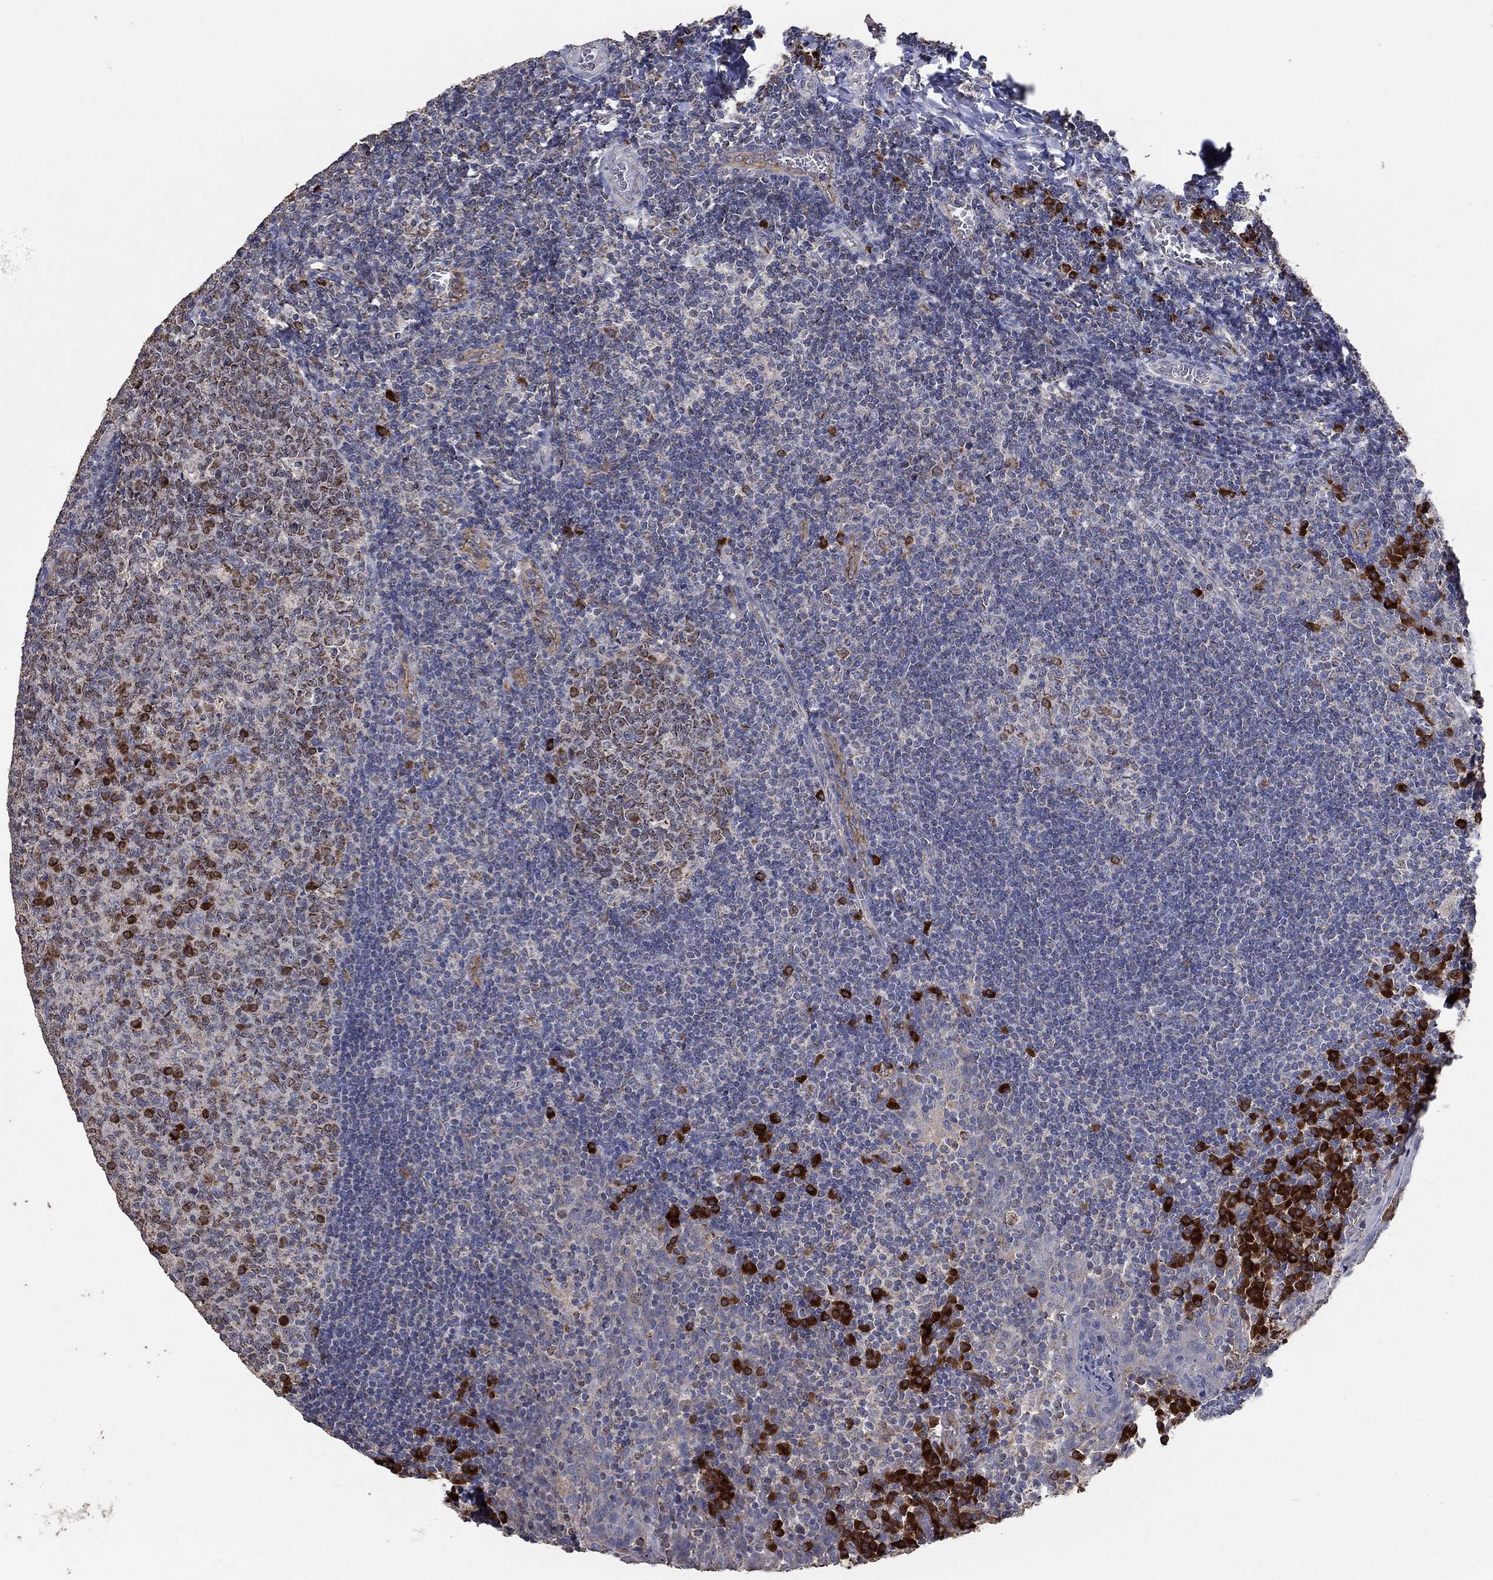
{"staining": {"intensity": "strong", "quantity": "<25%", "location": "cytoplasmic/membranous"}, "tissue": "tonsil", "cell_type": "Germinal center cells", "image_type": "normal", "snomed": [{"axis": "morphology", "description": "Normal tissue, NOS"}, {"axis": "topography", "description": "Tonsil"}], "caption": "Germinal center cells show strong cytoplasmic/membranous staining in approximately <25% of cells in unremarkable tonsil. Nuclei are stained in blue.", "gene": "HID1", "patient": {"sex": "female", "age": 13}}